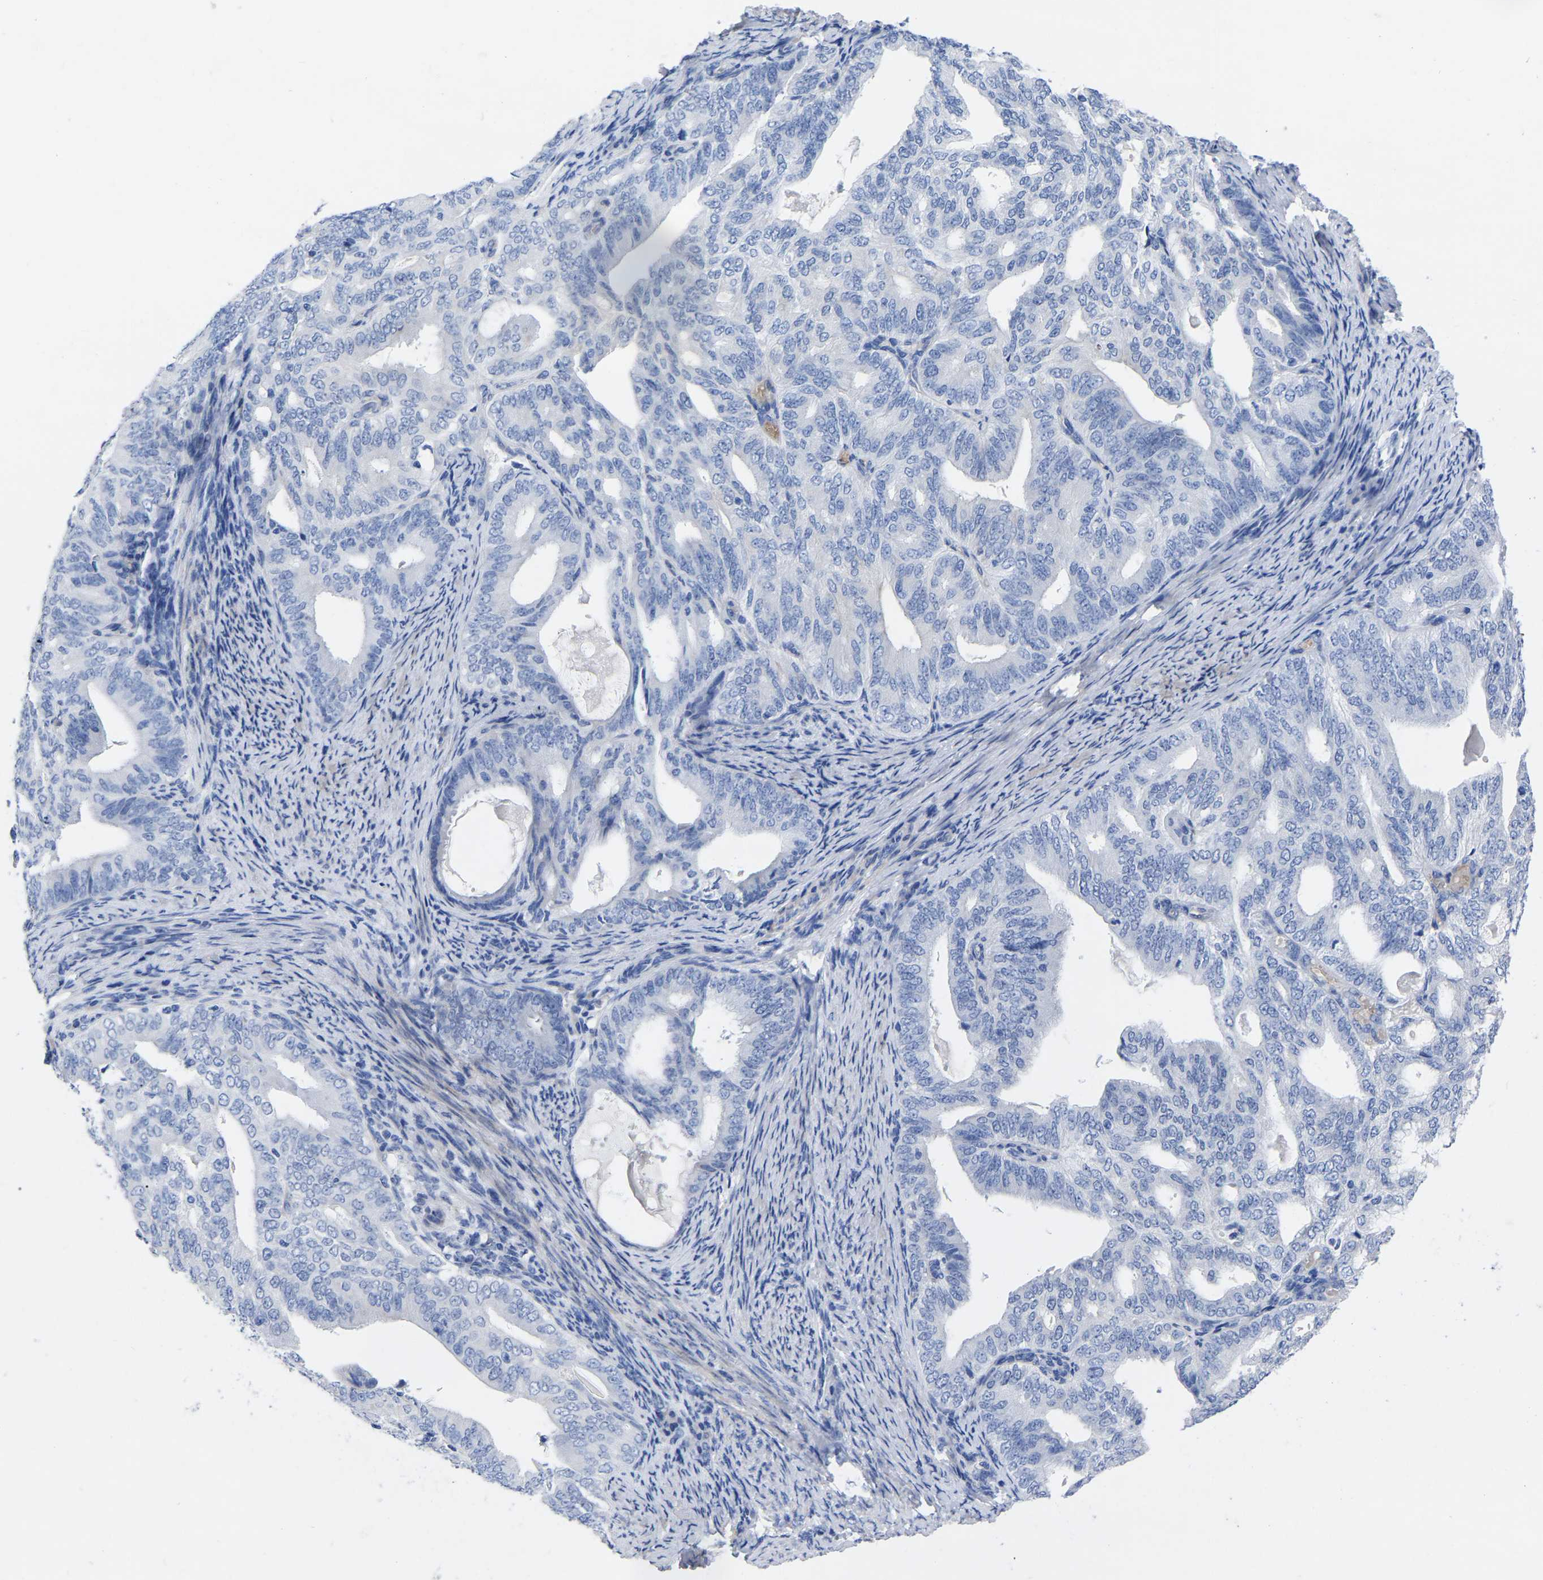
{"staining": {"intensity": "negative", "quantity": "none", "location": "none"}, "tissue": "endometrial cancer", "cell_type": "Tumor cells", "image_type": "cancer", "snomed": [{"axis": "morphology", "description": "Adenocarcinoma, NOS"}, {"axis": "topography", "description": "Endometrium"}], "caption": "High power microscopy histopathology image of an immunohistochemistry (IHC) micrograph of endometrial cancer, revealing no significant expression in tumor cells.", "gene": "GDF3", "patient": {"sex": "female", "age": 58}}